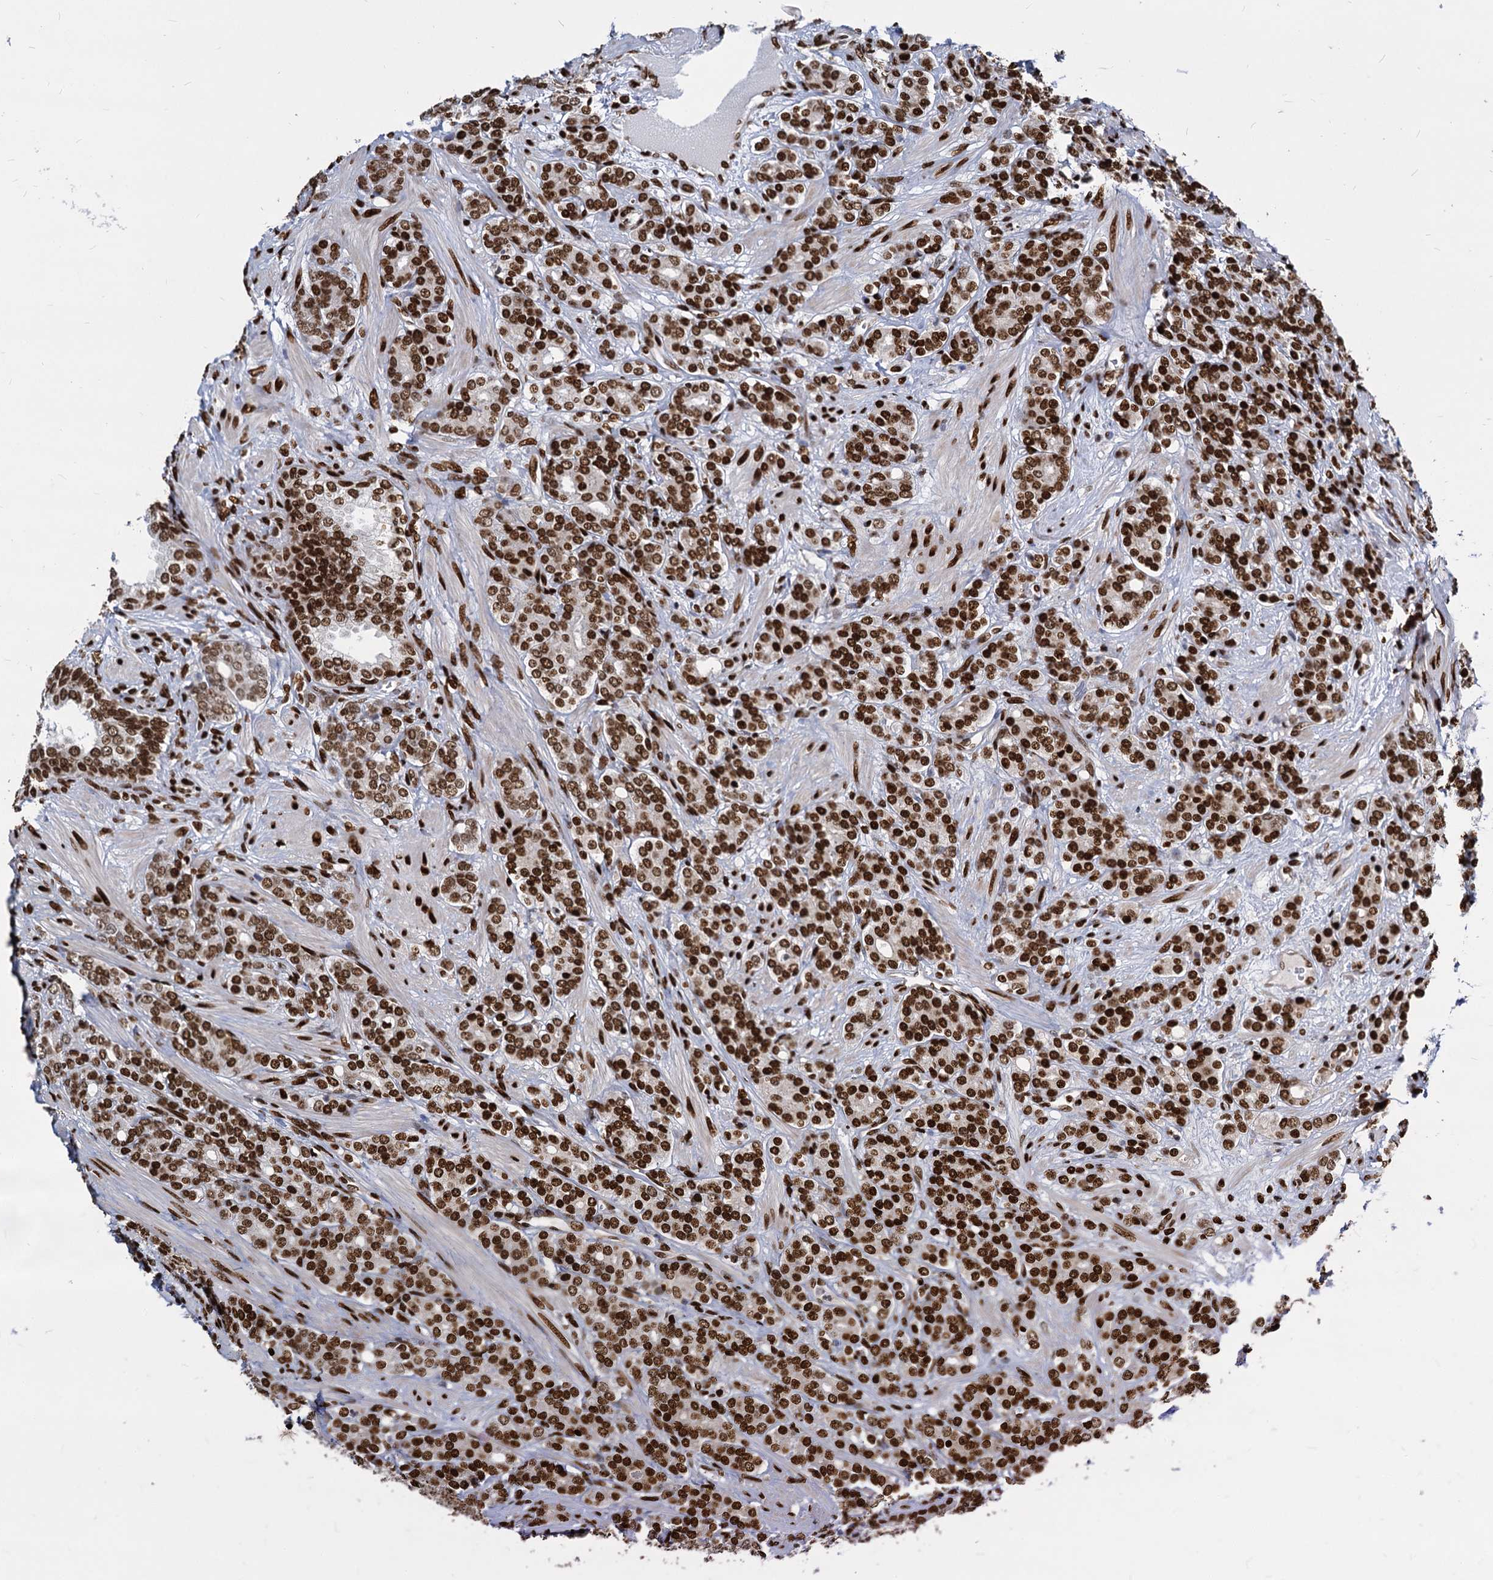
{"staining": {"intensity": "strong", "quantity": ">75%", "location": "nuclear"}, "tissue": "prostate cancer", "cell_type": "Tumor cells", "image_type": "cancer", "snomed": [{"axis": "morphology", "description": "Adenocarcinoma, High grade"}, {"axis": "topography", "description": "Prostate"}], "caption": "Prostate high-grade adenocarcinoma stained with IHC shows strong nuclear staining in about >75% of tumor cells.", "gene": "MECP2", "patient": {"sex": "male", "age": 62}}